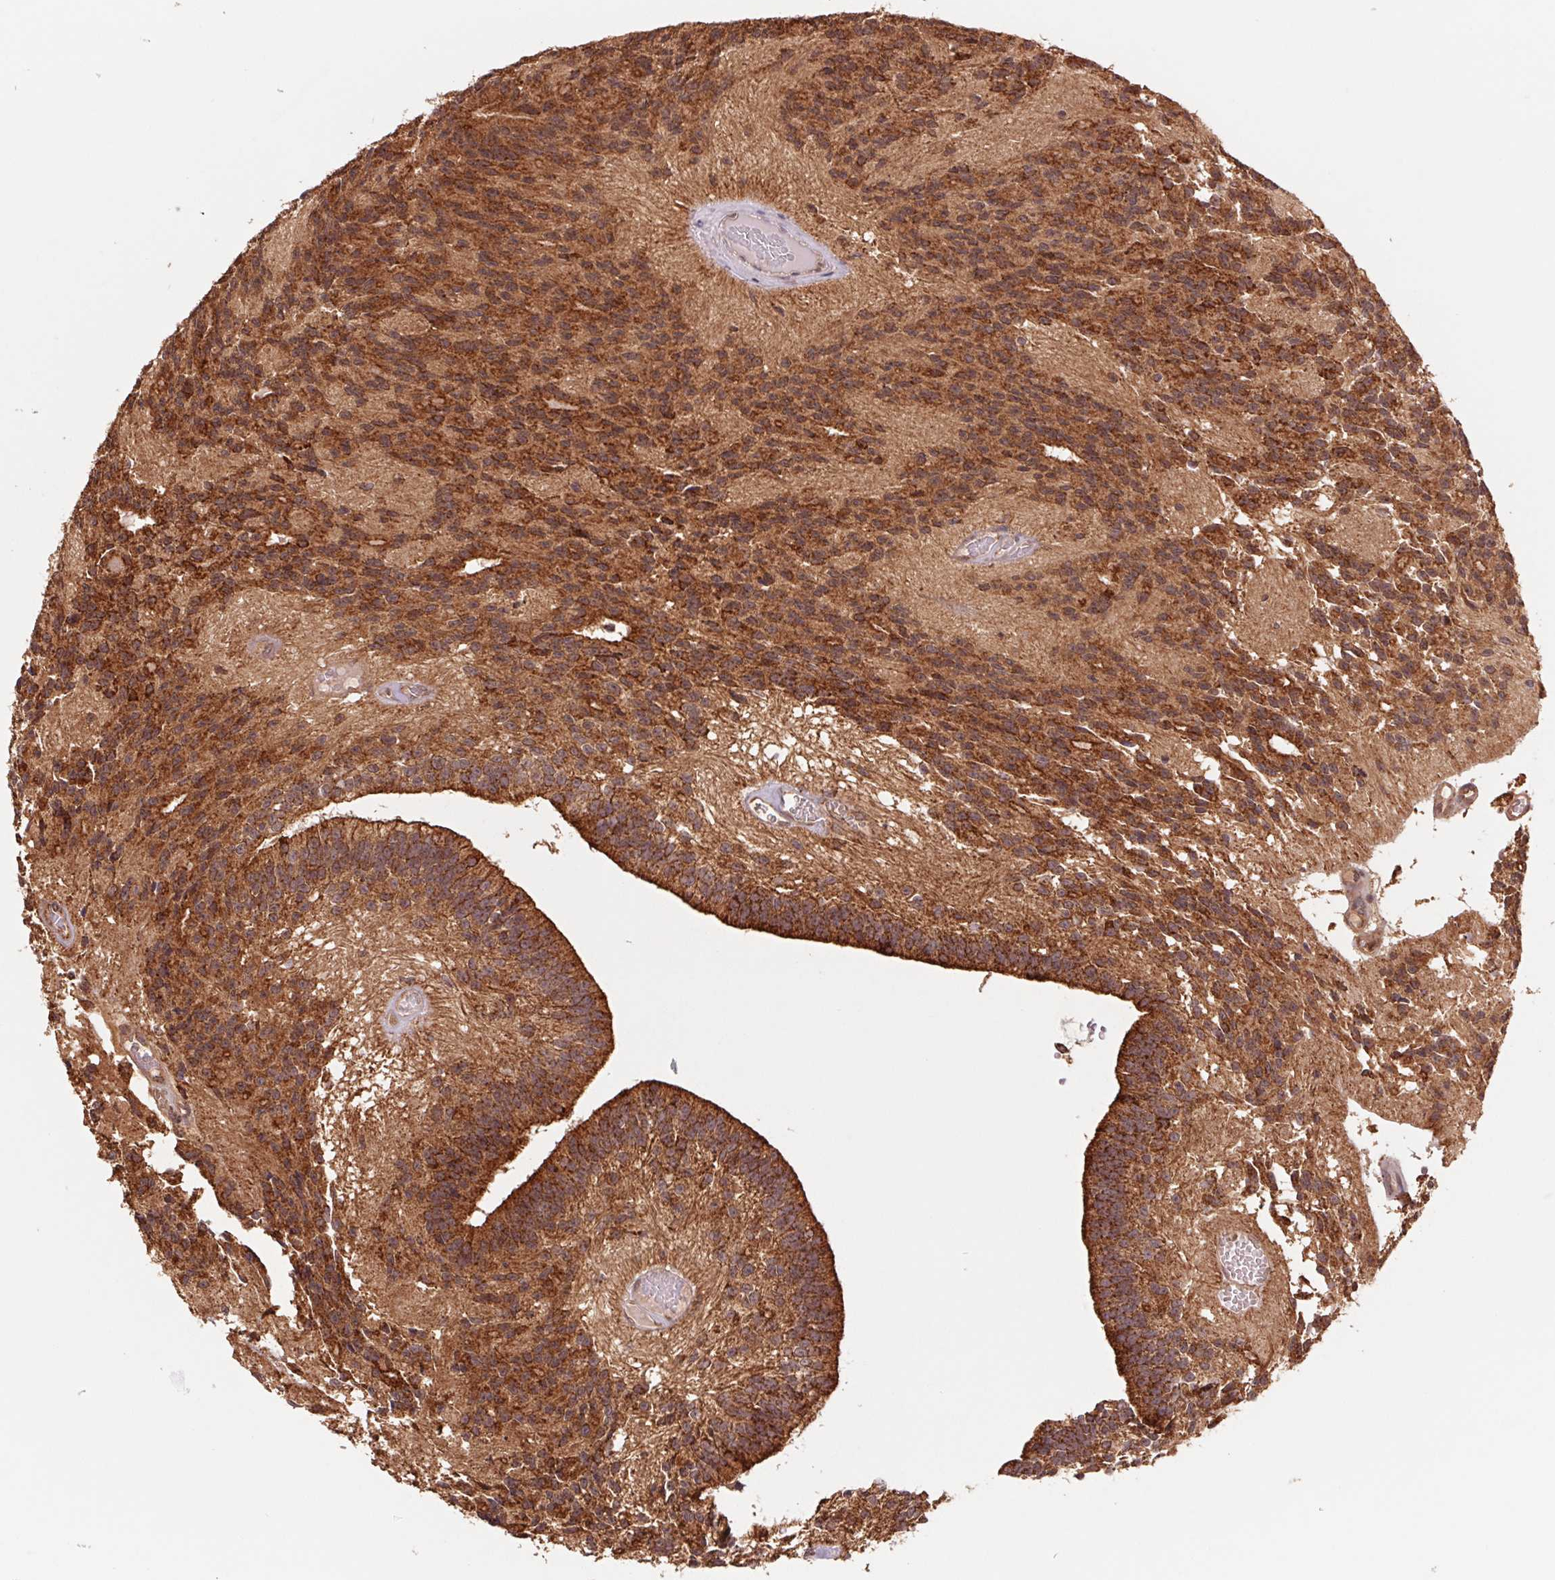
{"staining": {"intensity": "strong", "quantity": ">75%", "location": "cytoplasmic/membranous"}, "tissue": "glioma", "cell_type": "Tumor cells", "image_type": "cancer", "snomed": [{"axis": "morphology", "description": "Glioma, malignant, Low grade"}, {"axis": "topography", "description": "Brain"}], "caption": "Approximately >75% of tumor cells in low-grade glioma (malignant) reveal strong cytoplasmic/membranous protein expression as visualized by brown immunohistochemical staining.", "gene": "URM1", "patient": {"sex": "male", "age": 31}}